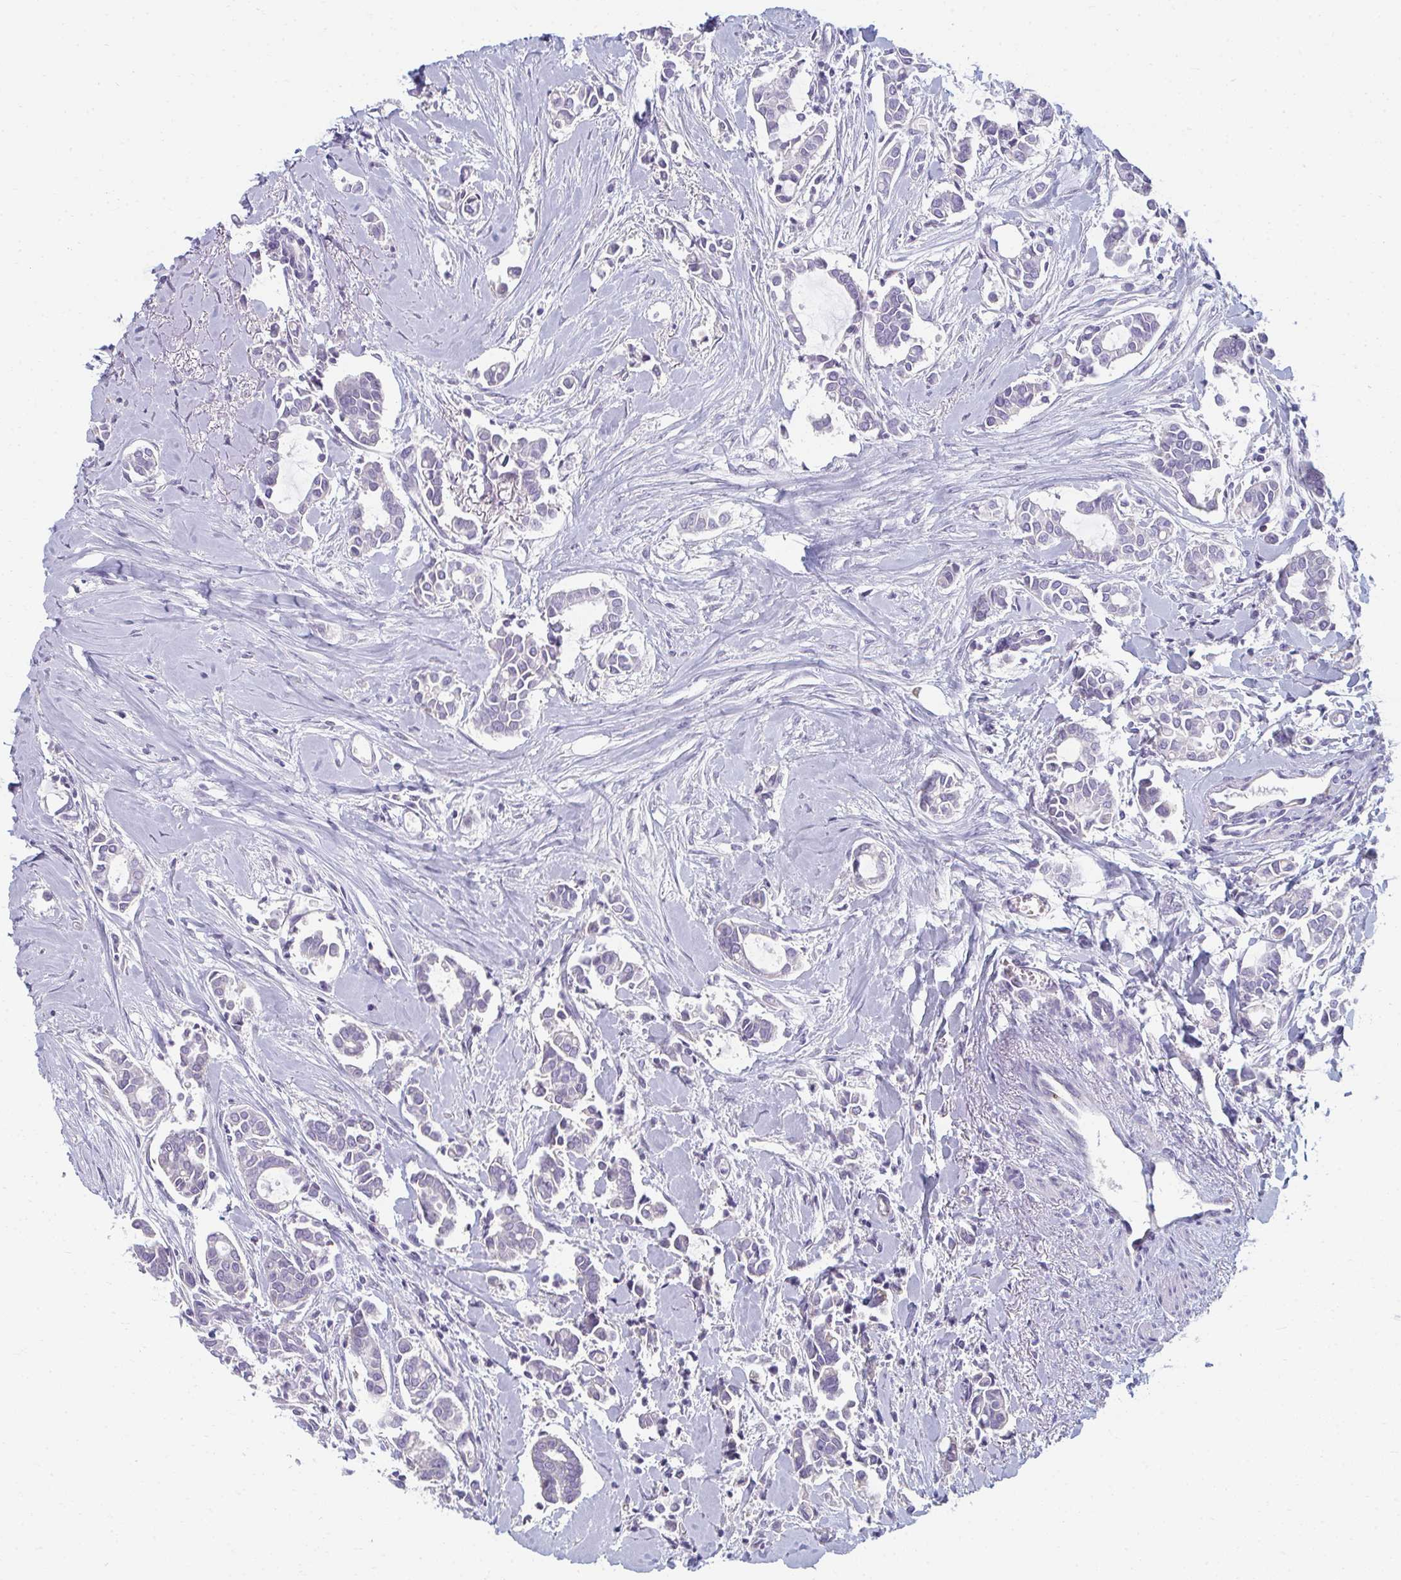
{"staining": {"intensity": "negative", "quantity": "none", "location": "none"}, "tissue": "breast cancer", "cell_type": "Tumor cells", "image_type": "cancer", "snomed": [{"axis": "morphology", "description": "Duct carcinoma"}, {"axis": "topography", "description": "Breast"}], "caption": "A histopathology image of human breast cancer (intraductal carcinoma) is negative for staining in tumor cells.", "gene": "EIF1AD", "patient": {"sex": "female", "age": 84}}